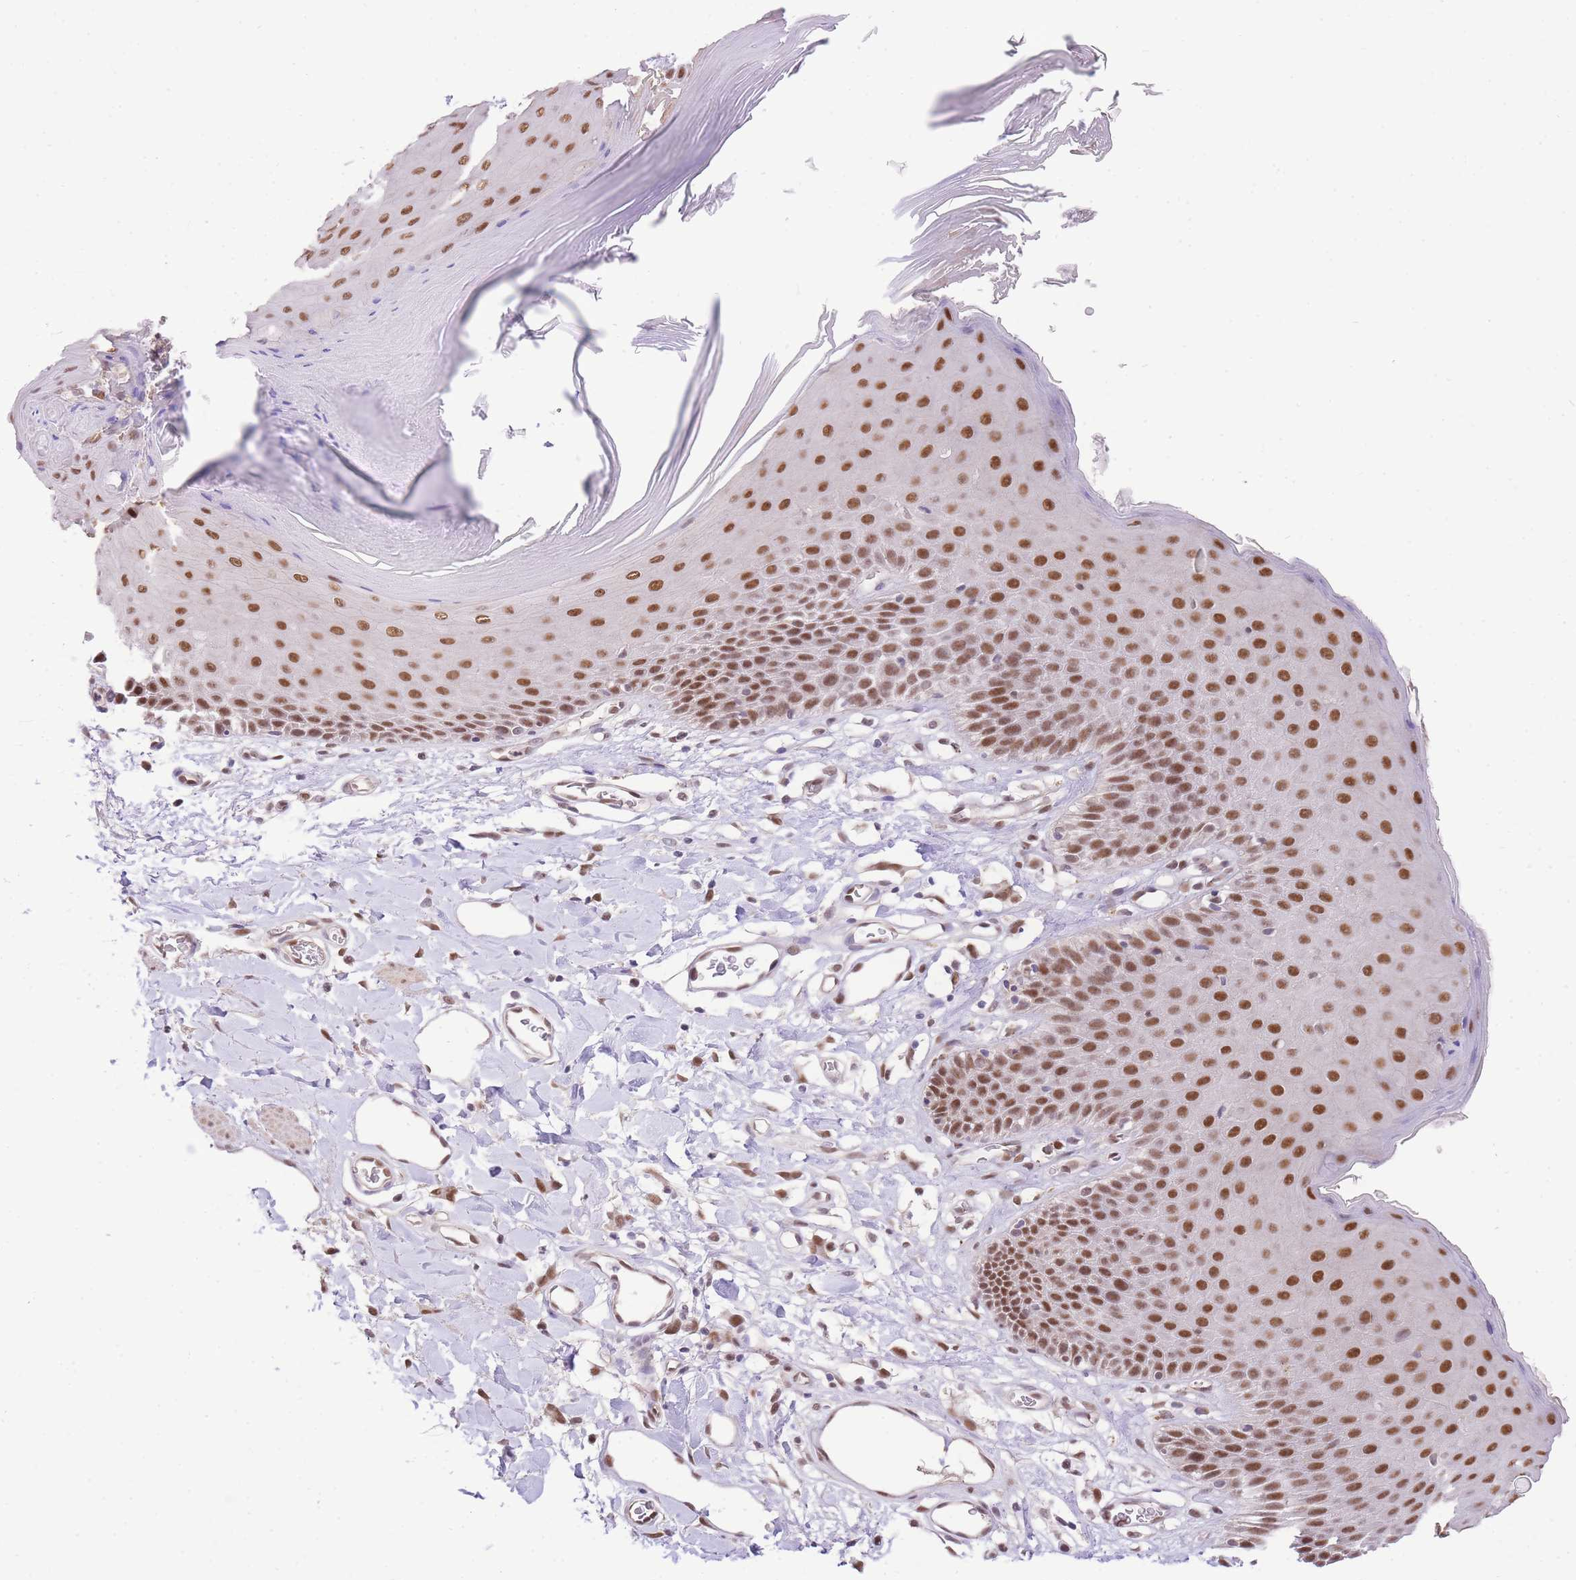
{"staining": {"intensity": "moderate", "quantity": ">75%", "location": "nuclear"}, "tissue": "skin", "cell_type": "Epidermal cells", "image_type": "normal", "snomed": [{"axis": "morphology", "description": "Normal tissue, NOS"}, {"axis": "topography", "description": "Vulva"}], "caption": "The image shows staining of benign skin, revealing moderate nuclear protein expression (brown color) within epidermal cells. Immunohistochemistry stains the protein in brown and the nuclei are stained blue.", "gene": "UBXN7", "patient": {"sex": "female", "age": 68}}